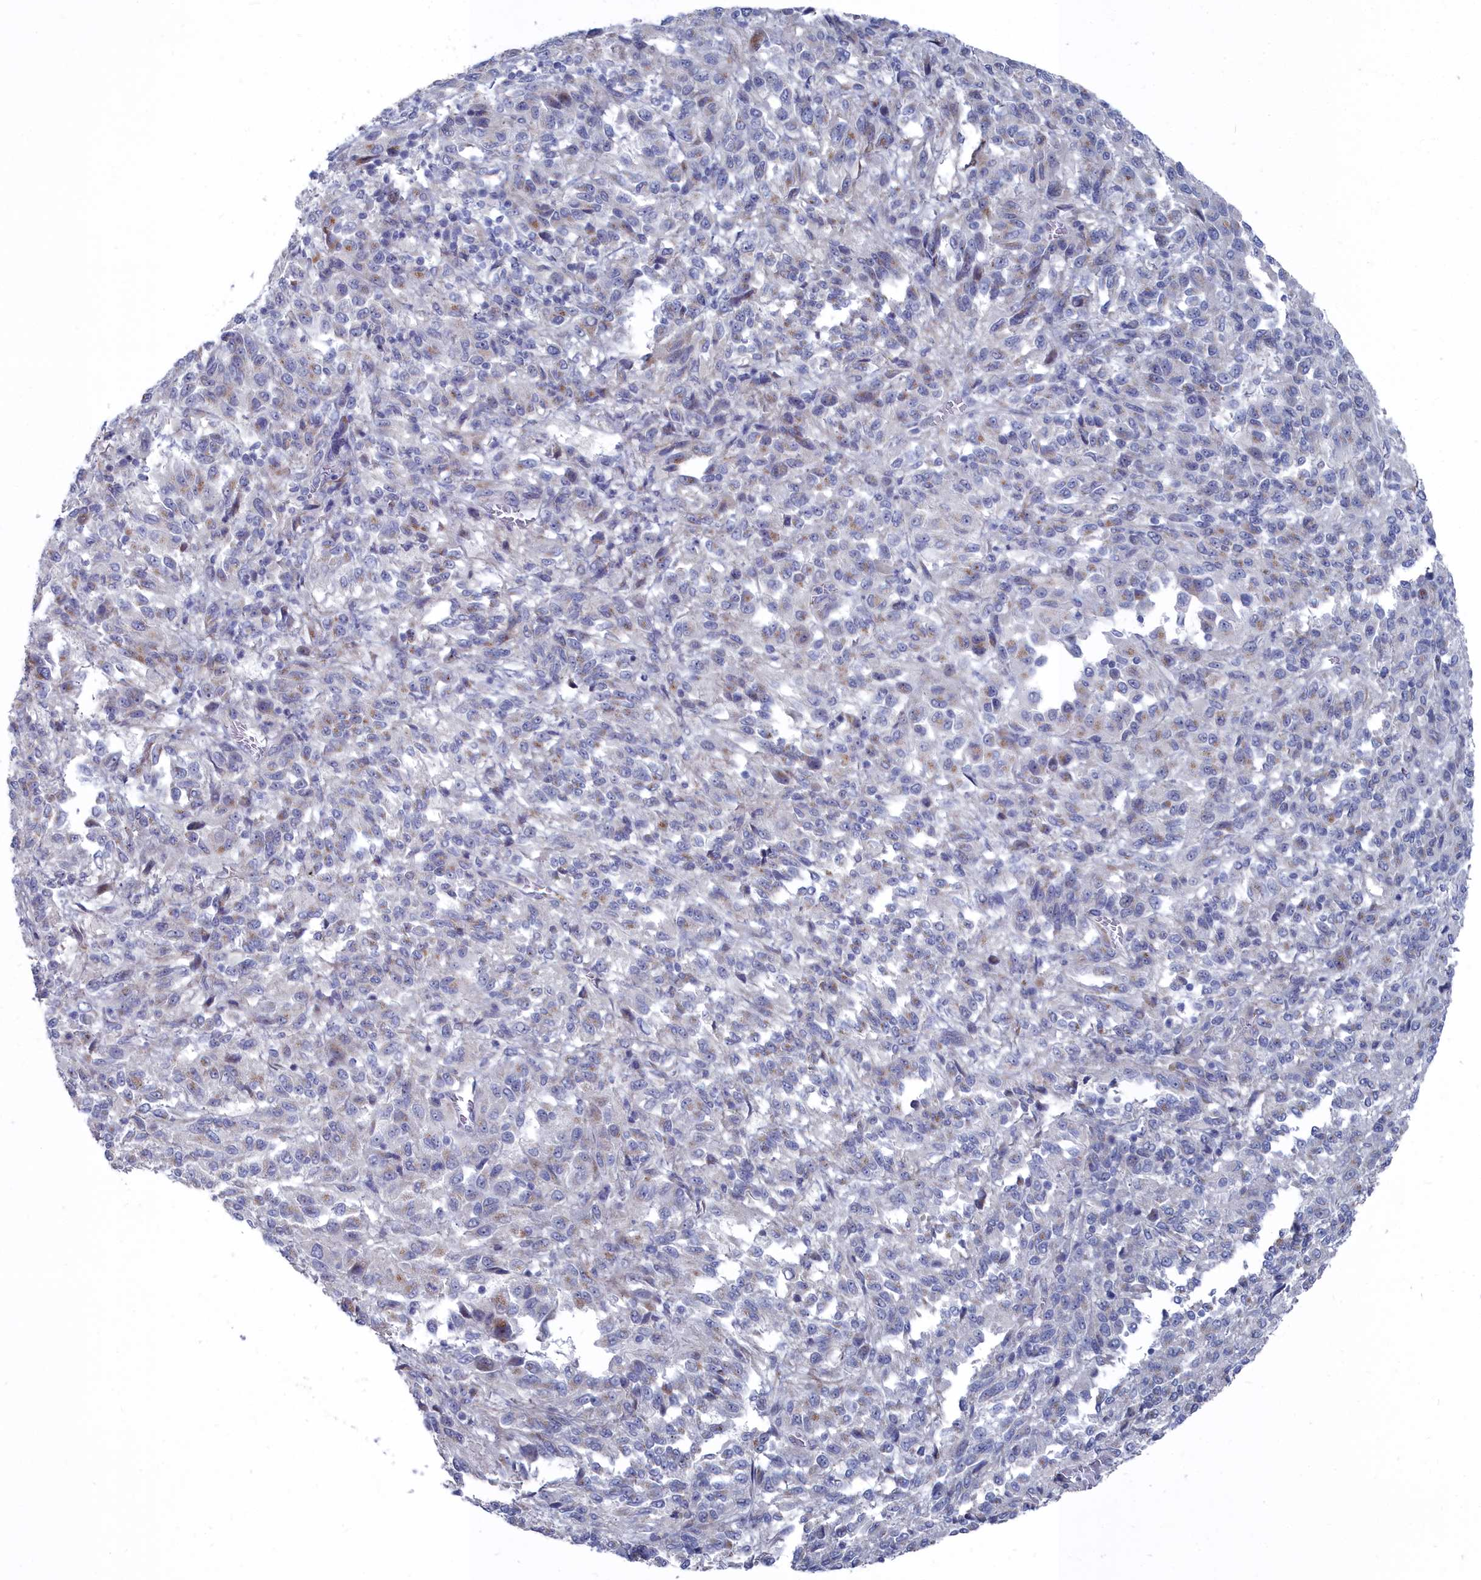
{"staining": {"intensity": "weak", "quantity": "<25%", "location": "cytoplasmic/membranous"}, "tissue": "melanoma", "cell_type": "Tumor cells", "image_type": "cancer", "snomed": [{"axis": "morphology", "description": "Malignant melanoma, Metastatic site"}, {"axis": "topography", "description": "Lung"}], "caption": "Immunohistochemistry (IHC) micrograph of human malignant melanoma (metastatic site) stained for a protein (brown), which exhibits no staining in tumor cells.", "gene": "SHISAL2A", "patient": {"sex": "male", "age": 64}}